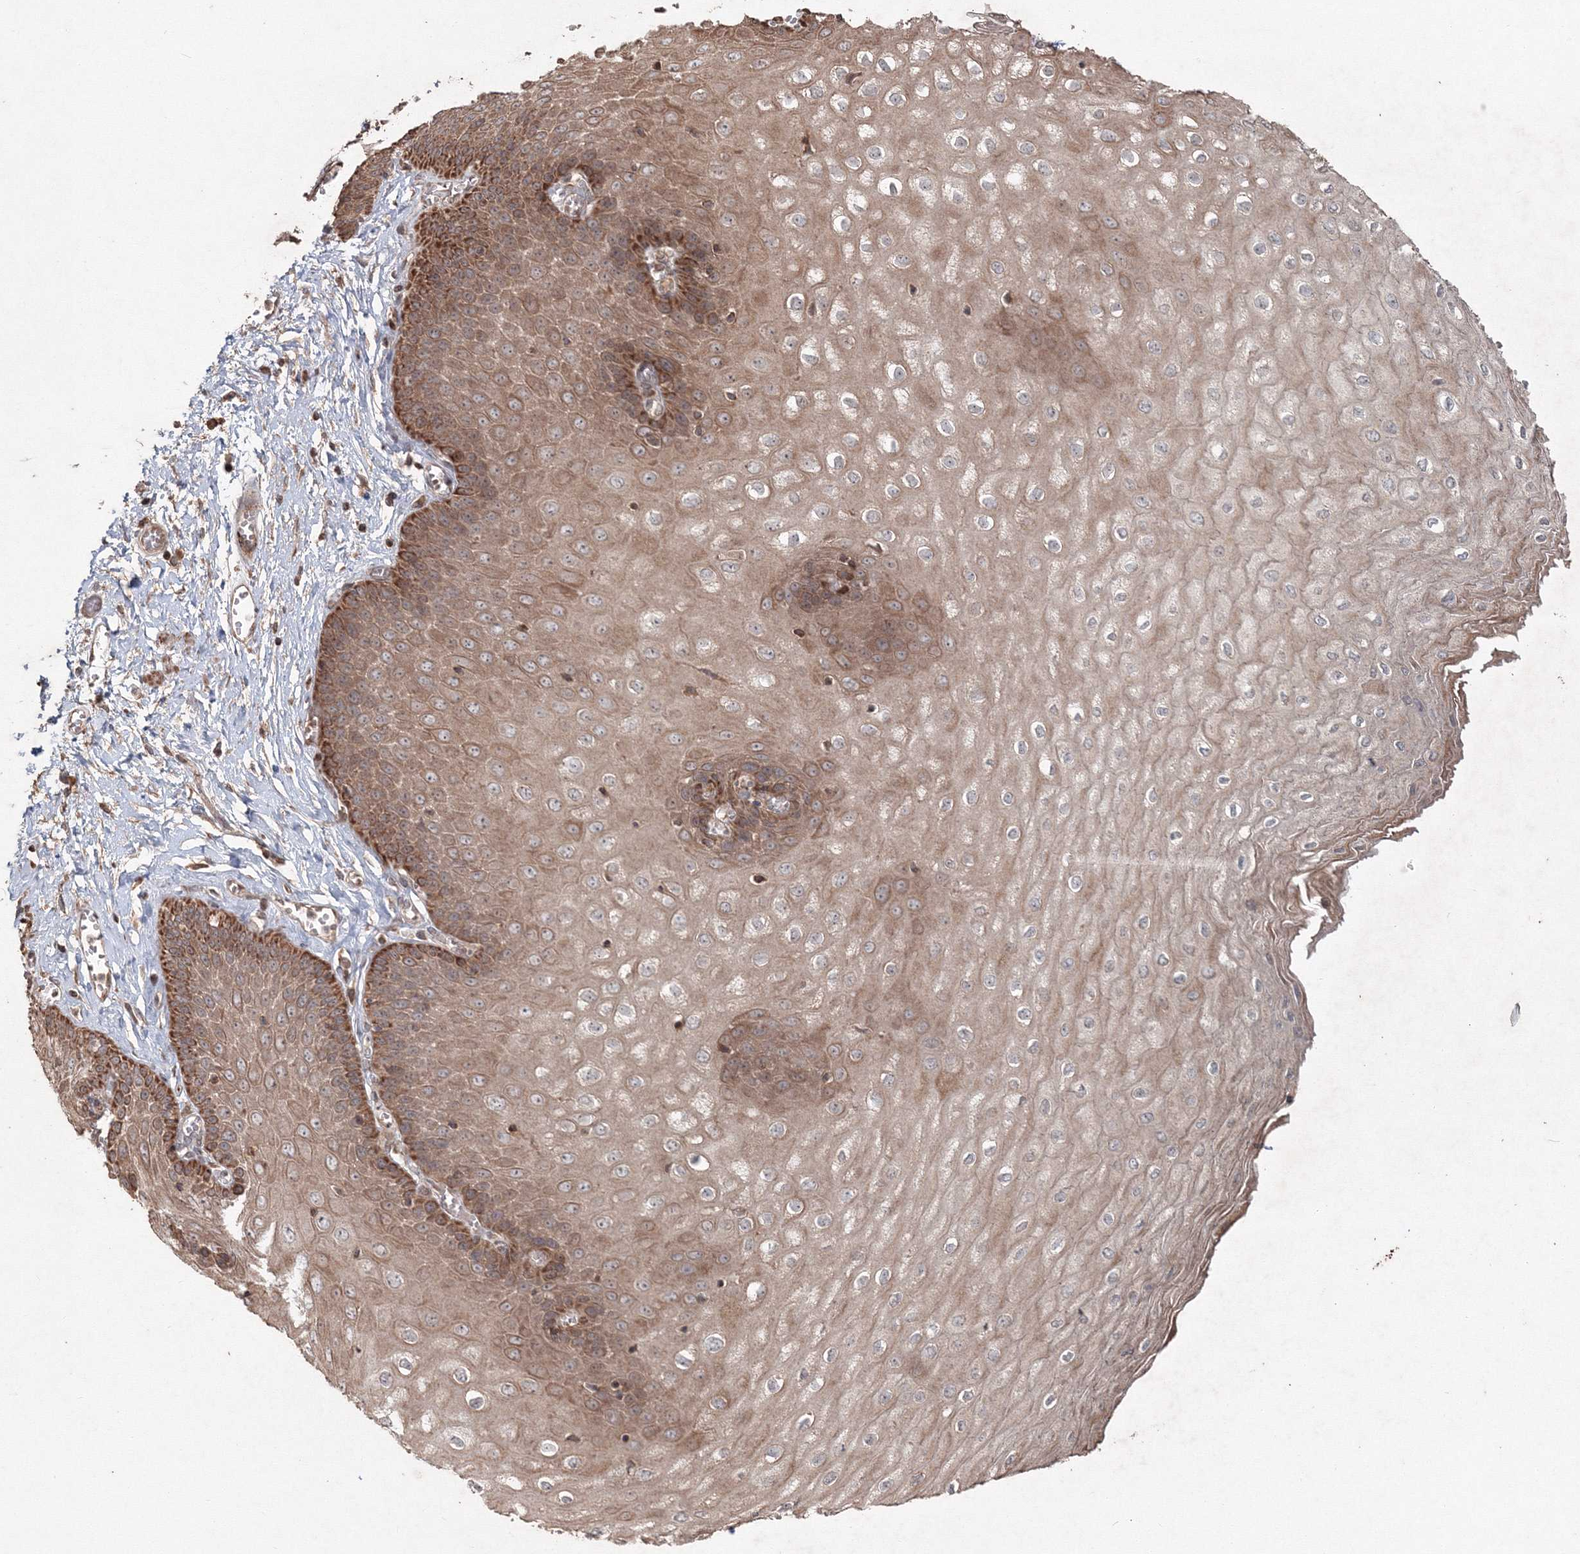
{"staining": {"intensity": "moderate", "quantity": ">75%", "location": "cytoplasmic/membranous"}, "tissue": "esophagus", "cell_type": "Squamous epithelial cells", "image_type": "normal", "snomed": [{"axis": "morphology", "description": "Normal tissue, NOS"}, {"axis": "topography", "description": "Esophagus"}], "caption": "Immunohistochemistry micrograph of benign esophagus stained for a protein (brown), which demonstrates medium levels of moderate cytoplasmic/membranous positivity in approximately >75% of squamous epithelial cells.", "gene": "ANAPC16", "patient": {"sex": "male", "age": 60}}